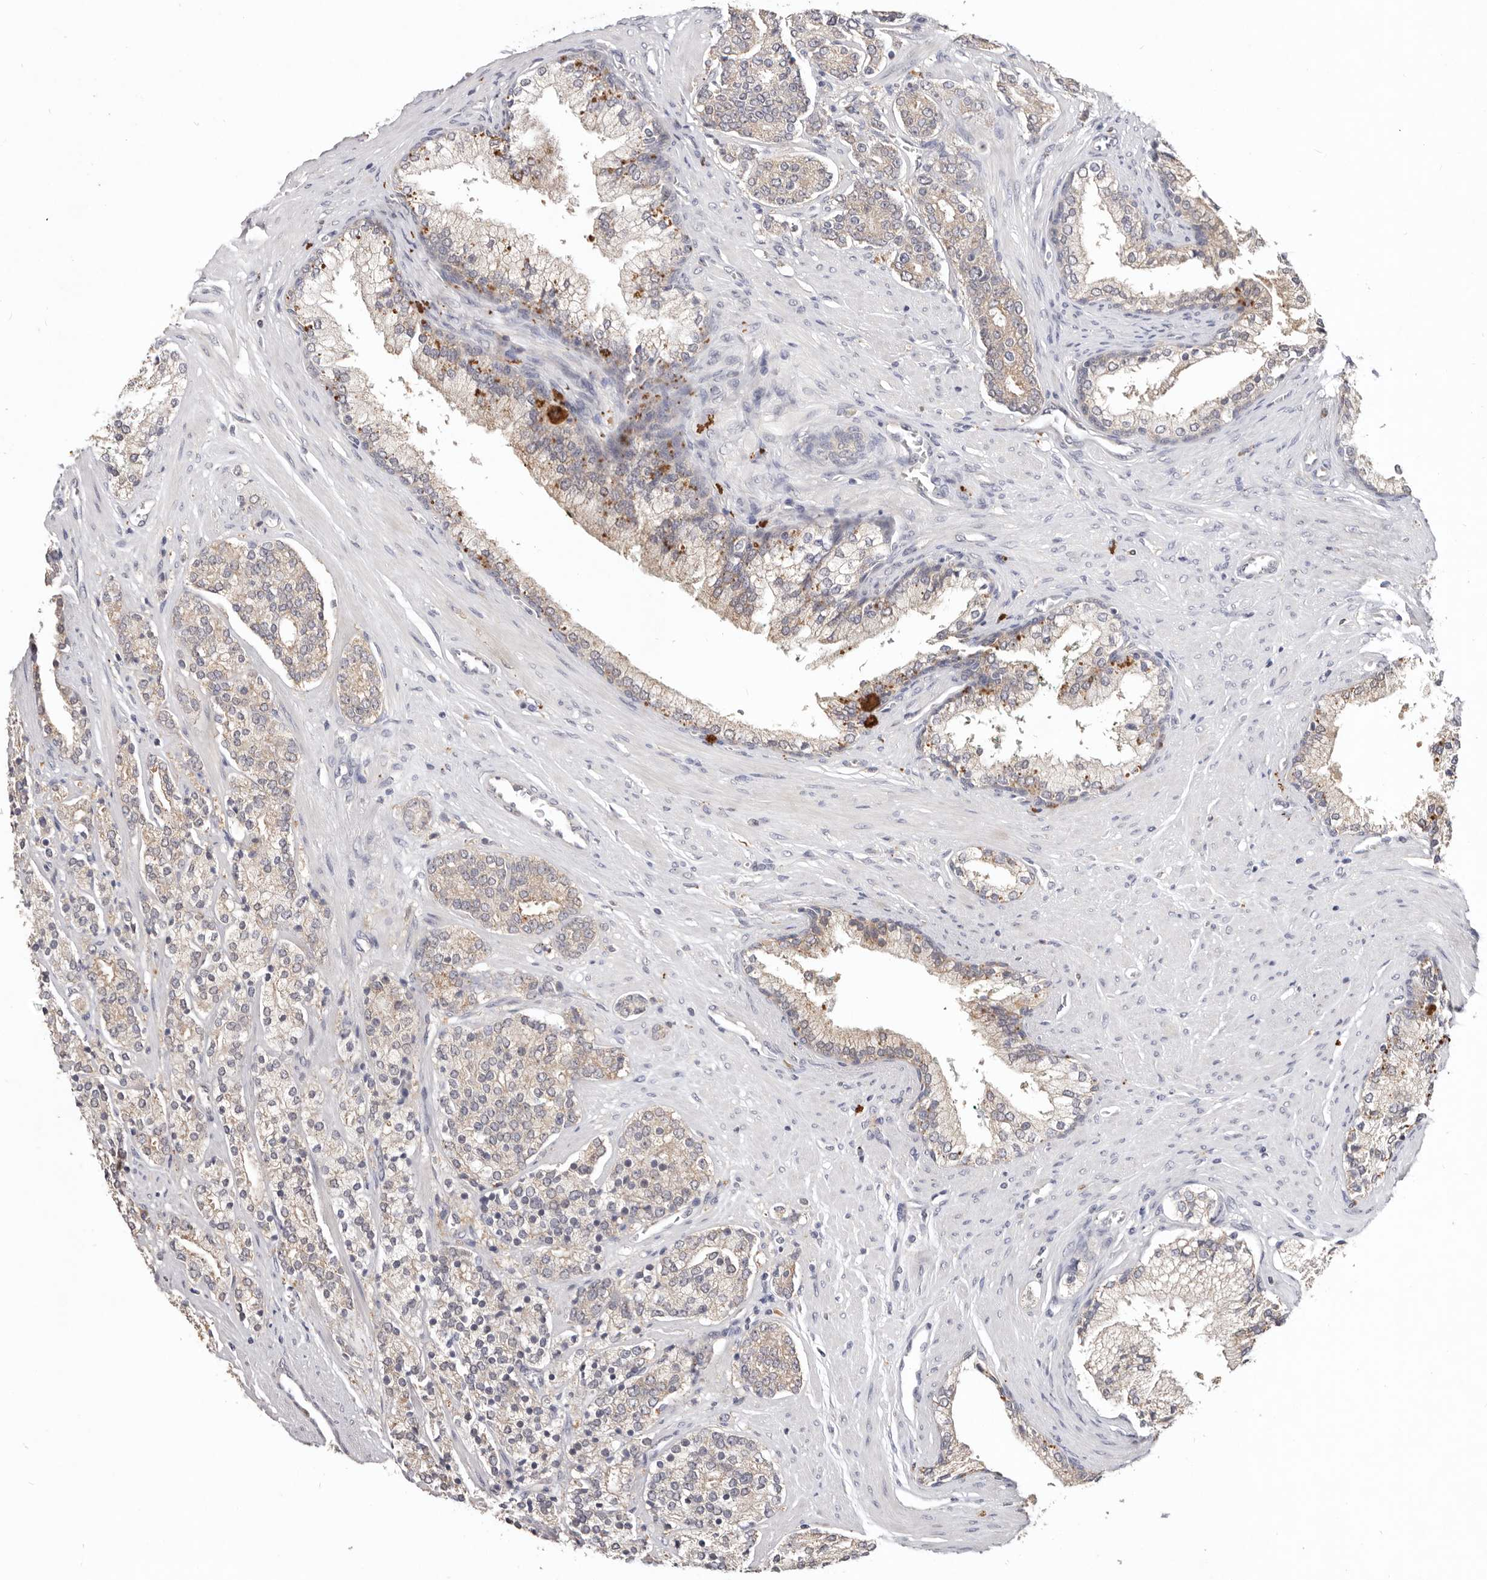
{"staining": {"intensity": "negative", "quantity": "none", "location": "none"}, "tissue": "prostate cancer", "cell_type": "Tumor cells", "image_type": "cancer", "snomed": [{"axis": "morphology", "description": "Adenocarcinoma, High grade"}, {"axis": "topography", "description": "Prostate"}], "caption": "This is a histopathology image of immunohistochemistry staining of prostate cancer, which shows no expression in tumor cells.", "gene": "WDR77", "patient": {"sex": "male", "age": 71}}